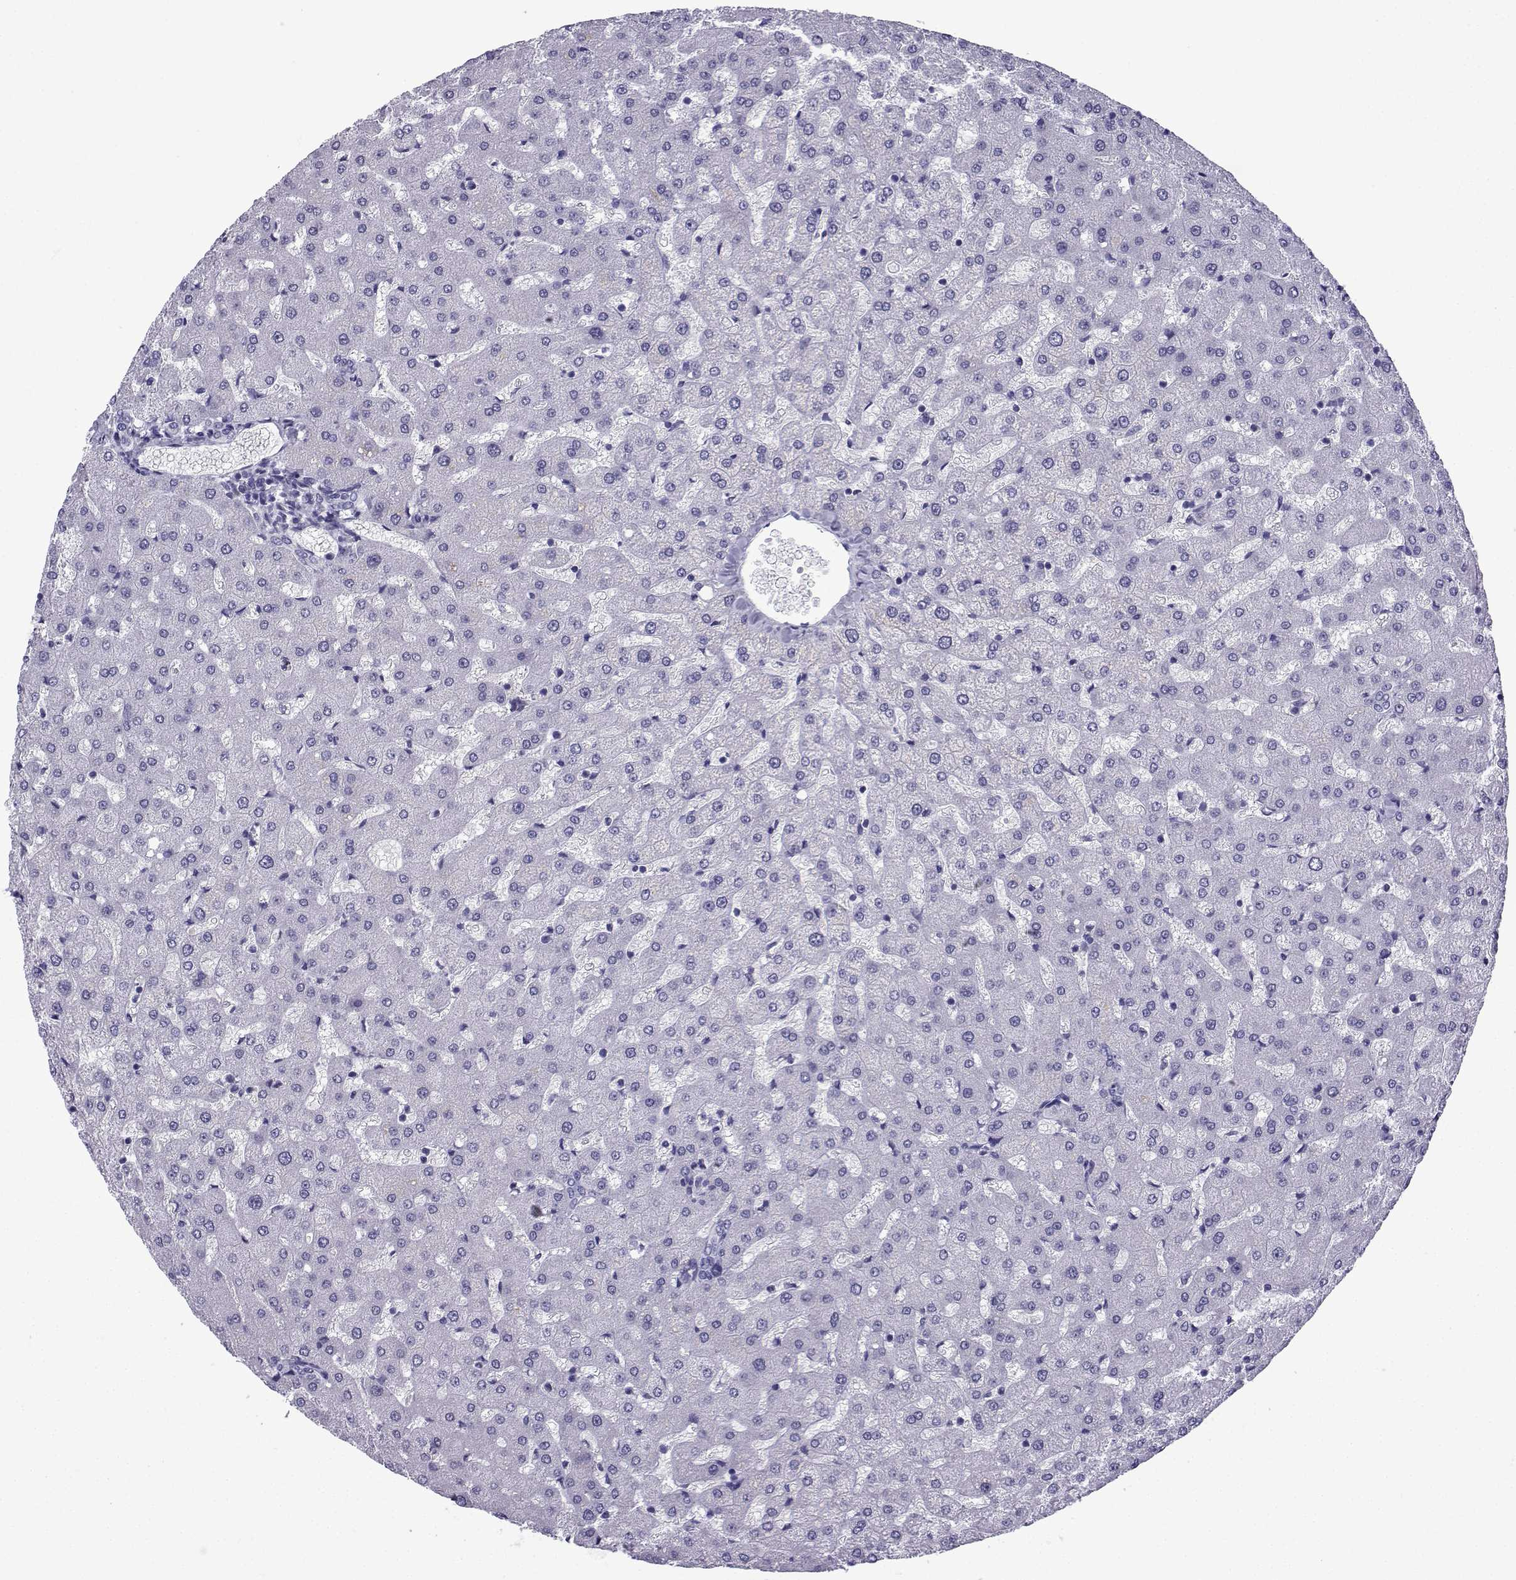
{"staining": {"intensity": "negative", "quantity": "none", "location": "none"}, "tissue": "liver", "cell_type": "Cholangiocytes", "image_type": "normal", "snomed": [{"axis": "morphology", "description": "Normal tissue, NOS"}, {"axis": "topography", "description": "Liver"}], "caption": "A high-resolution photomicrograph shows immunohistochemistry staining of normal liver, which reveals no significant staining in cholangiocytes.", "gene": "ACRBP", "patient": {"sex": "female", "age": 50}}